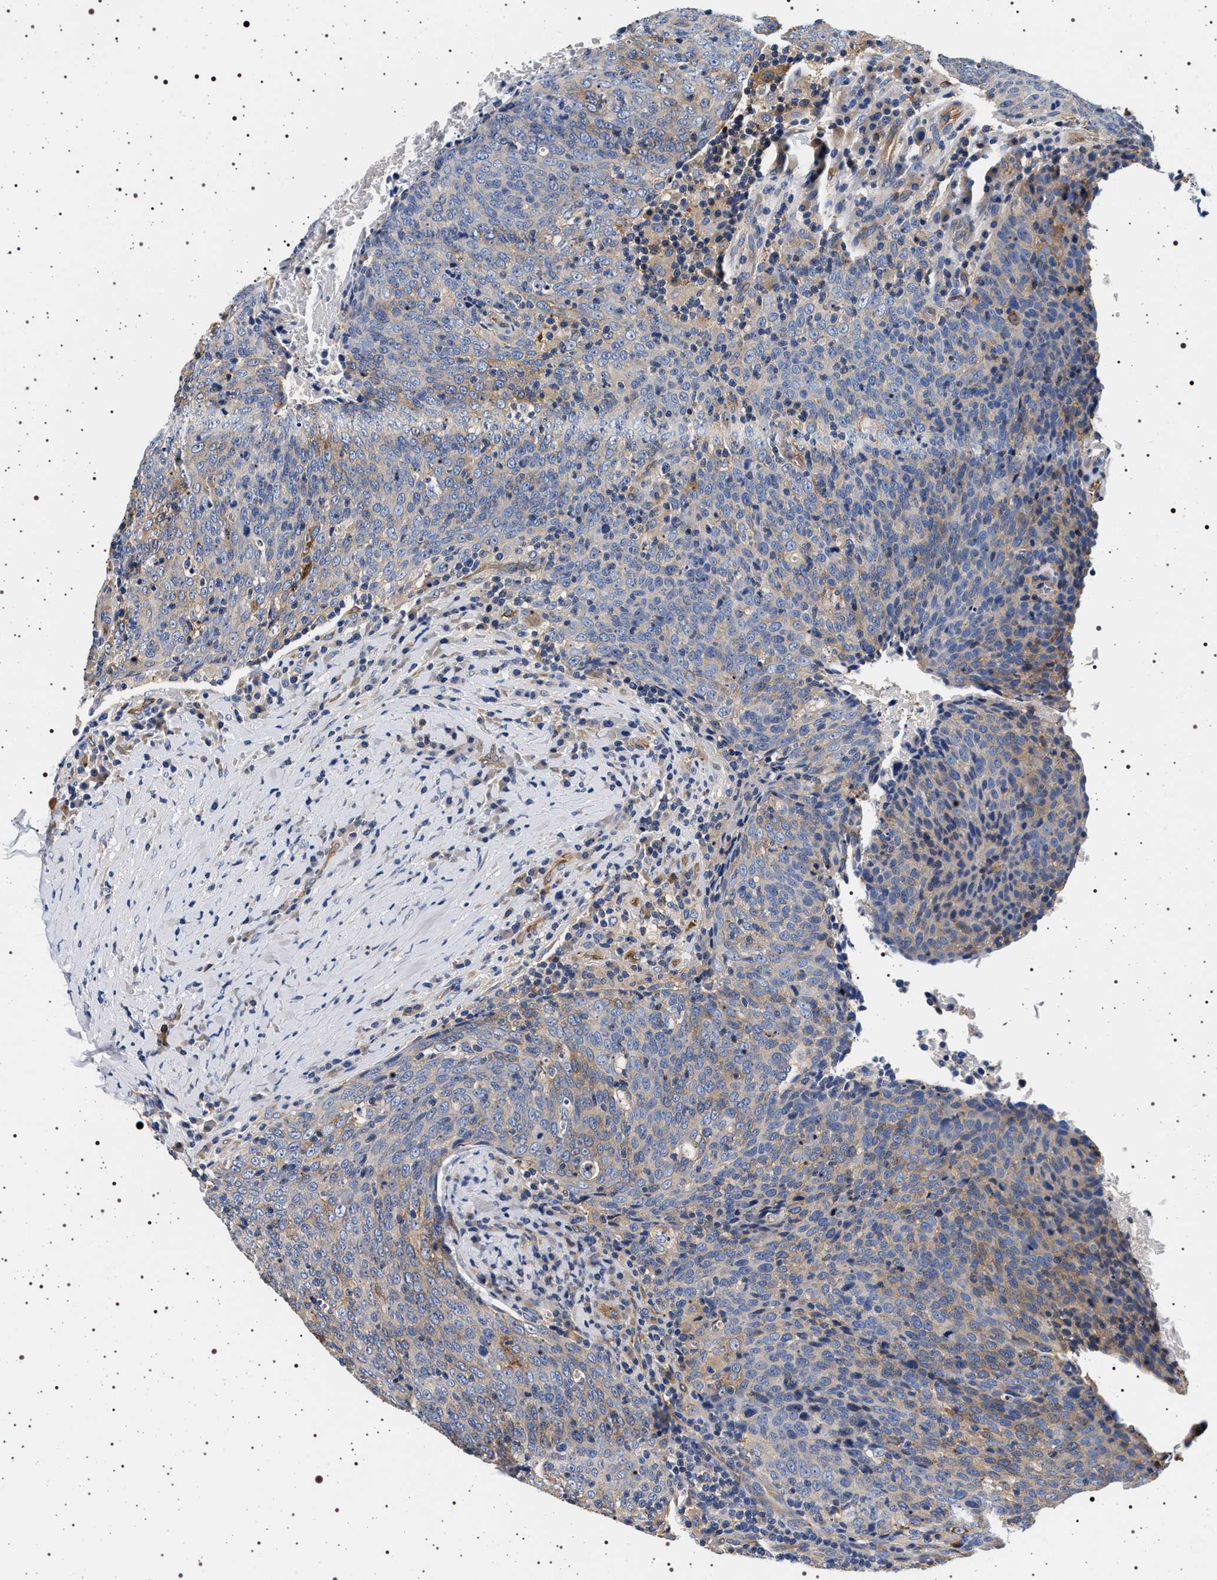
{"staining": {"intensity": "weak", "quantity": "25%-75%", "location": "cytoplasmic/membranous"}, "tissue": "head and neck cancer", "cell_type": "Tumor cells", "image_type": "cancer", "snomed": [{"axis": "morphology", "description": "Squamous cell carcinoma, NOS"}, {"axis": "morphology", "description": "Squamous cell carcinoma, metastatic, NOS"}, {"axis": "topography", "description": "Lymph node"}, {"axis": "topography", "description": "Head-Neck"}], "caption": "IHC (DAB (3,3'-diaminobenzidine)) staining of human head and neck squamous cell carcinoma demonstrates weak cytoplasmic/membranous protein positivity in about 25%-75% of tumor cells. (IHC, brightfield microscopy, high magnification).", "gene": "HSD17B1", "patient": {"sex": "male", "age": 62}}